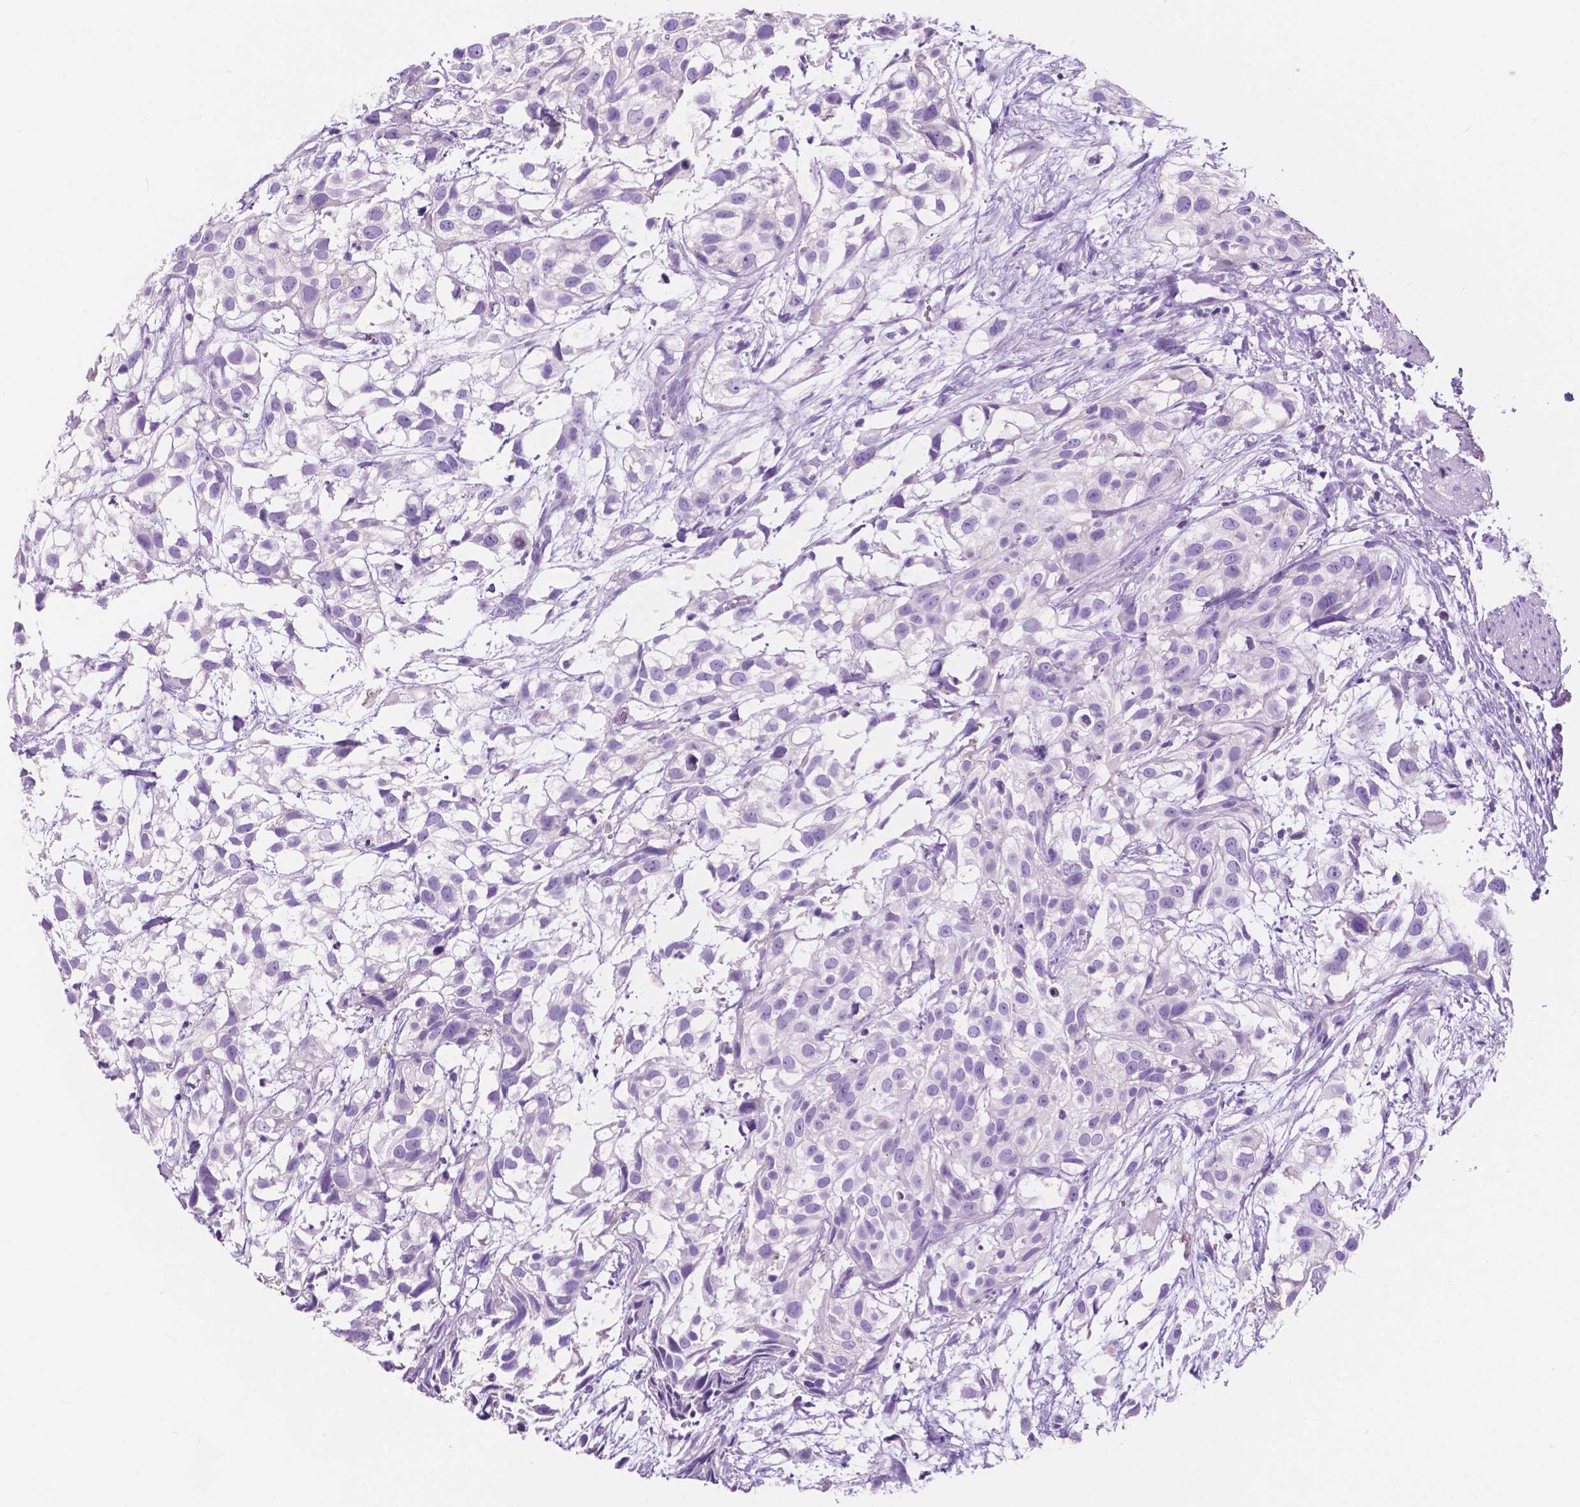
{"staining": {"intensity": "negative", "quantity": "none", "location": "none"}, "tissue": "urothelial cancer", "cell_type": "Tumor cells", "image_type": "cancer", "snomed": [{"axis": "morphology", "description": "Urothelial carcinoma, High grade"}, {"axis": "topography", "description": "Urinary bladder"}], "caption": "Human urothelial cancer stained for a protein using immunohistochemistry displays no staining in tumor cells.", "gene": "IGFN1", "patient": {"sex": "male", "age": 56}}